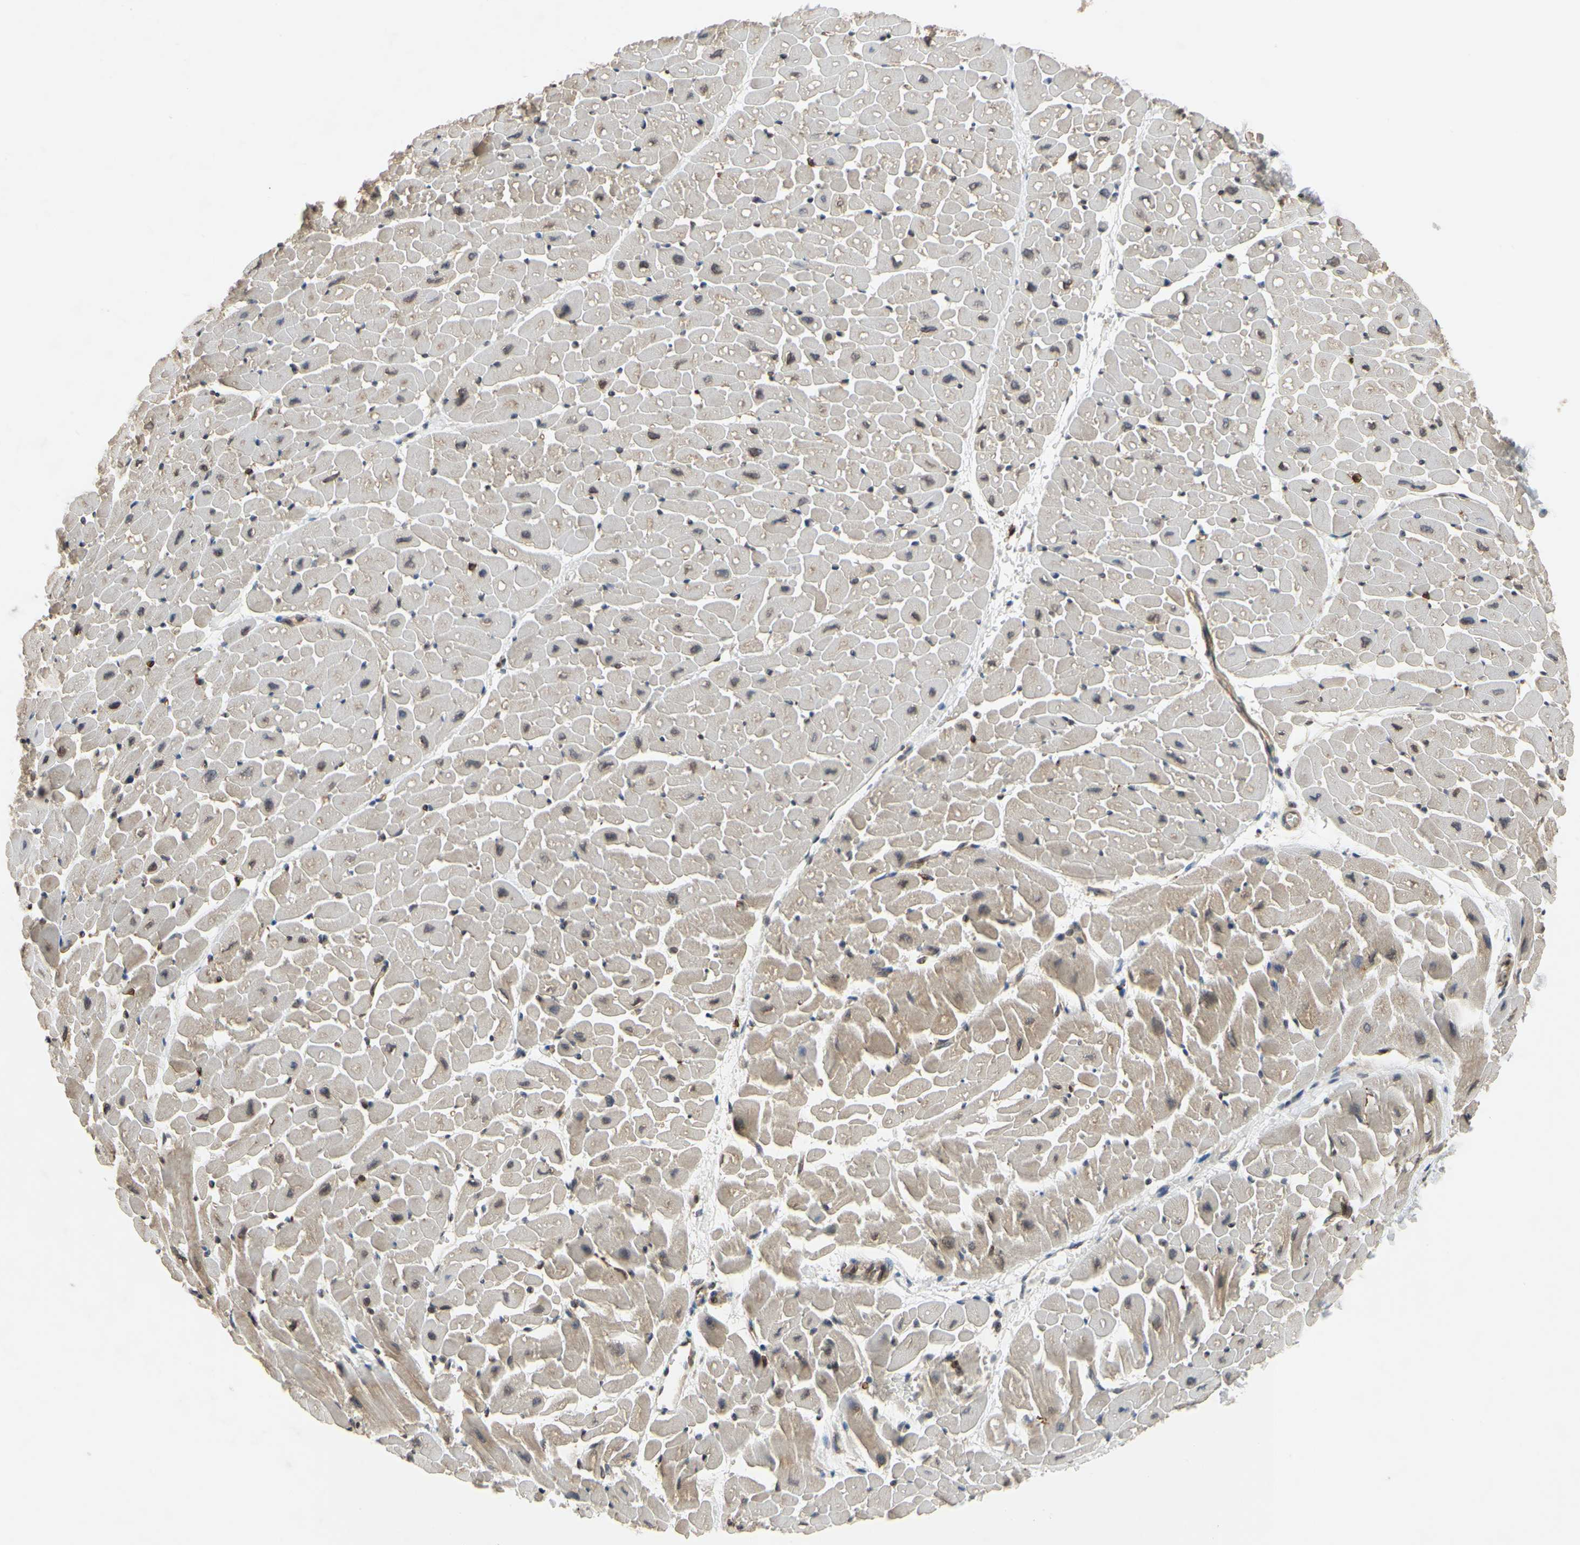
{"staining": {"intensity": "negative", "quantity": "none", "location": "none"}, "tissue": "heart muscle", "cell_type": "Cardiomyocytes", "image_type": "normal", "snomed": [{"axis": "morphology", "description": "Normal tissue, NOS"}, {"axis": "topography", "description": "Heart"}], "caption": "The image exhibits no significant staining in cardiomyocytes of heart muscle.", "gene": "PLXNA2", "patient": {"sex": "male", "age": 45}}